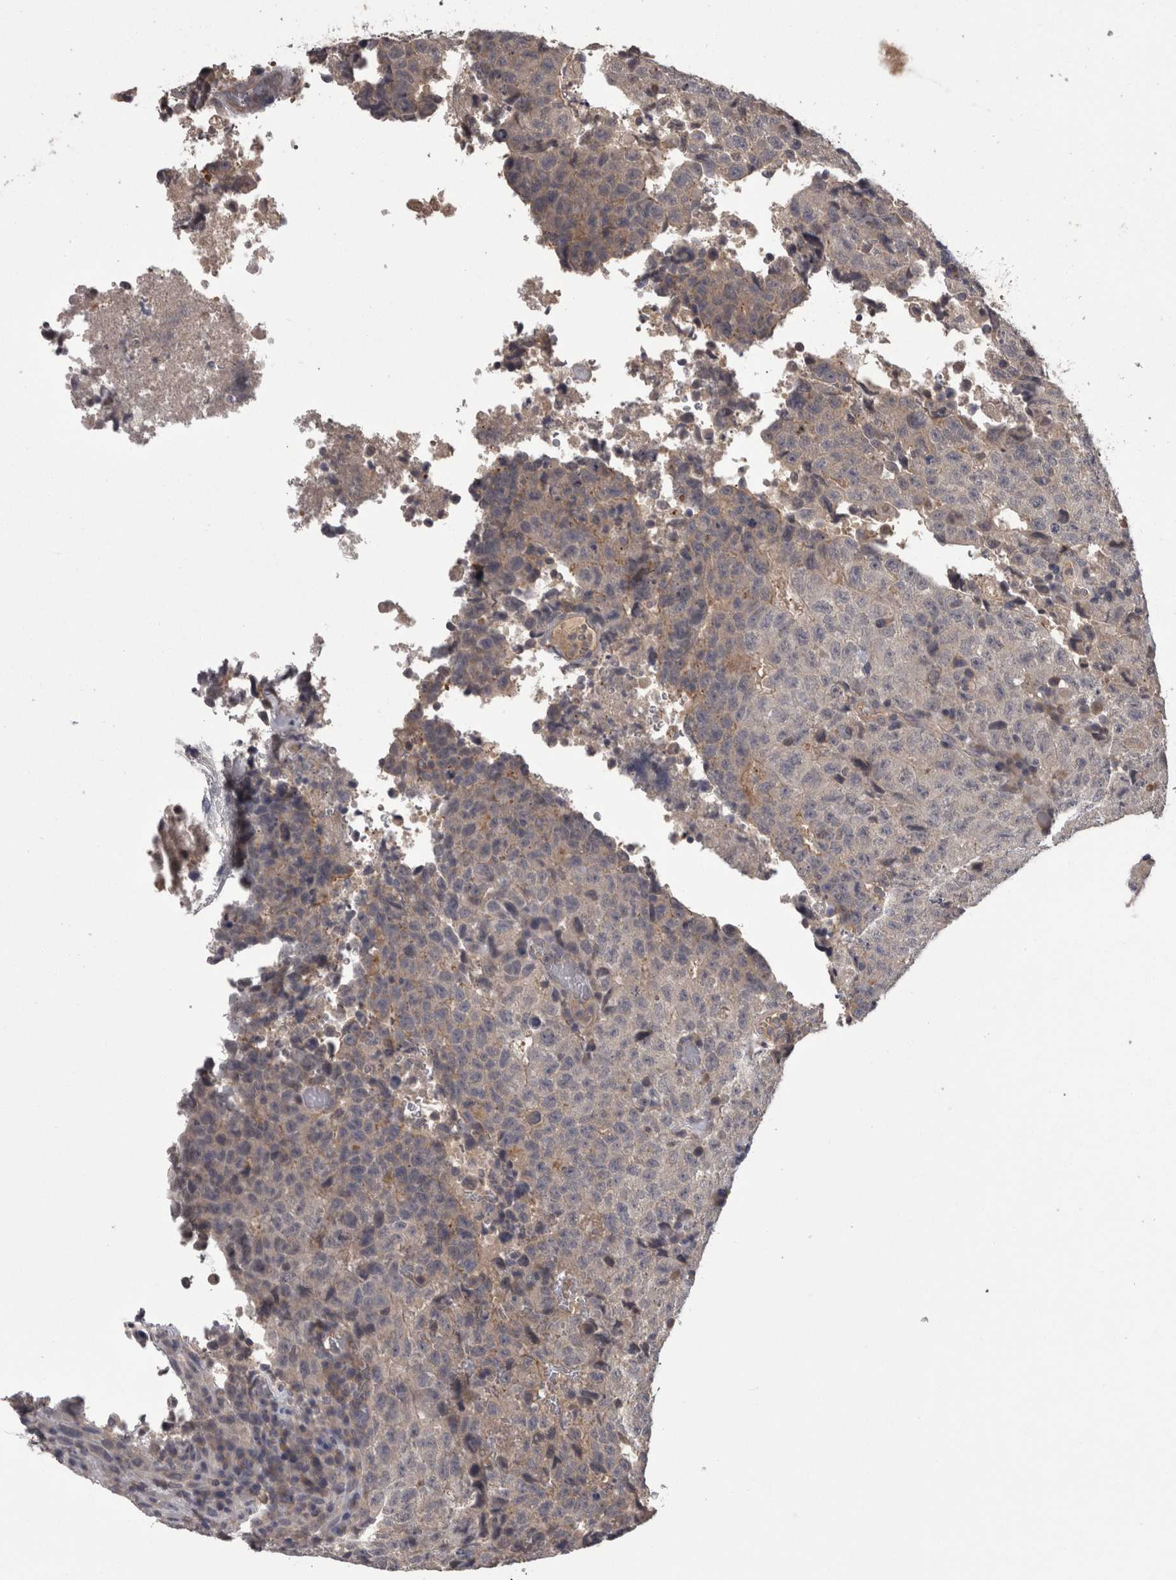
{"staining": {"intensity": "weak", "quantity": "<25%", "location": "cytoplasmic/membranous"}, "tissue": "testis cancer", "cell_type": "Tumor cells", "image_type": "cancer", "snomed": [{"axis": "morphology", "description": "Necrosis, NOS"}, {"axis": "morphology", "description": "Carcinoma, Embryonal, NOS"}, {"axis": "topography", "description": "Testis"}], "caption": "The immunohistochemistry image has no significant expression in tumor cells of testis embryonal carcinoma tissue.", "gene": "PON3", "patient": {"sex": "male", "age": 19}}